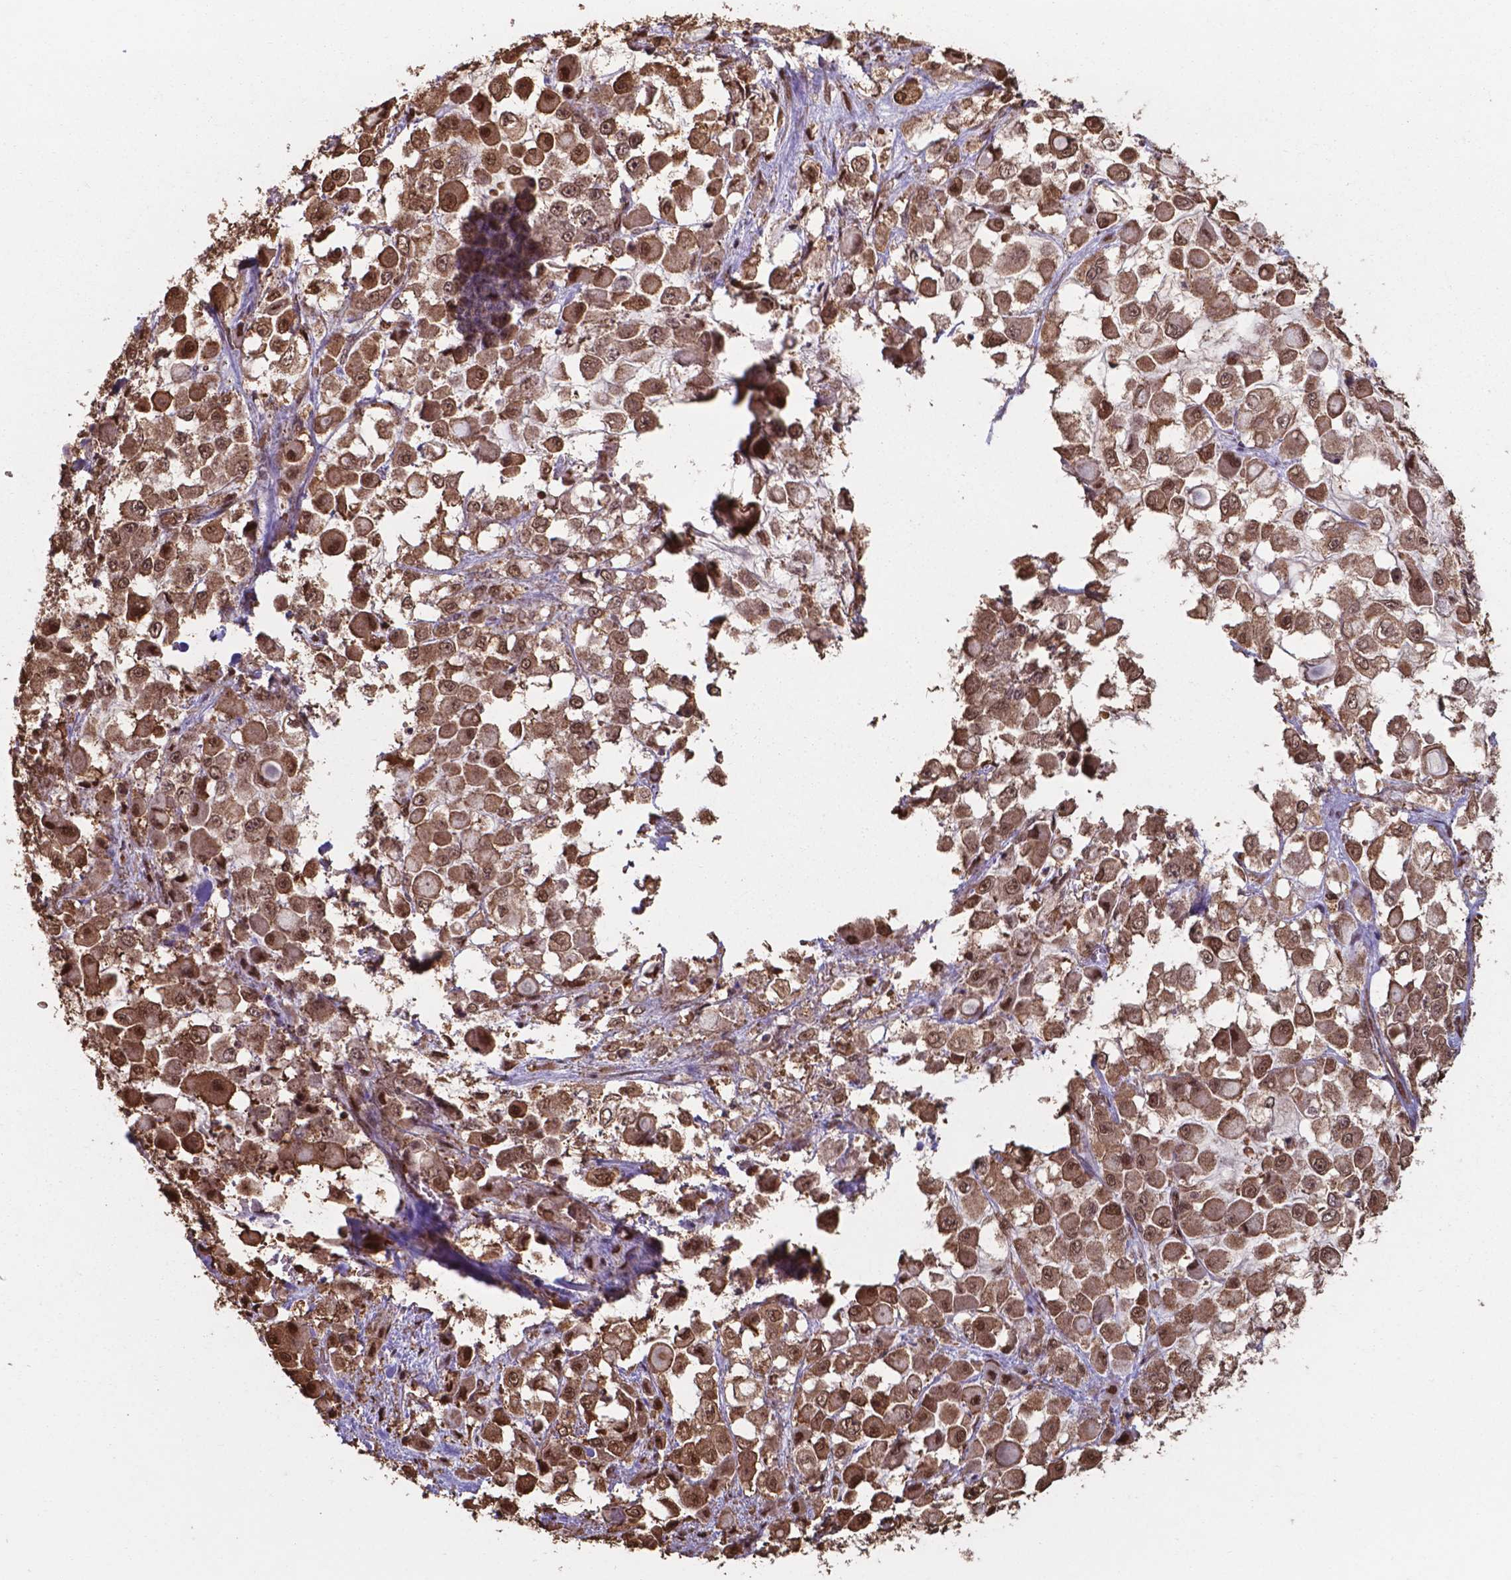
{"staining": {"intensity": "moderate", "quantity": ">75%", "location": "cytoplasmic/membranous,nuclear"}, "tissue": "stomach cancer", "cell_type": "Tumor cells", "image_type": "cancer", "snomed": [{"axis": "morphology", "description": "Adenocarcinoma, NOS"}, {"axis": "topography", "description": "Stomach"}], "caption": "There is medium levels of moderate cytoplasmic/membranous and nuclear expression in tumor cells of stomach cancer, as demonstrated by immunohistochemical staining (brown color).", "gene": "CHP2", "patient": {"sex": "female", "age": 76}}